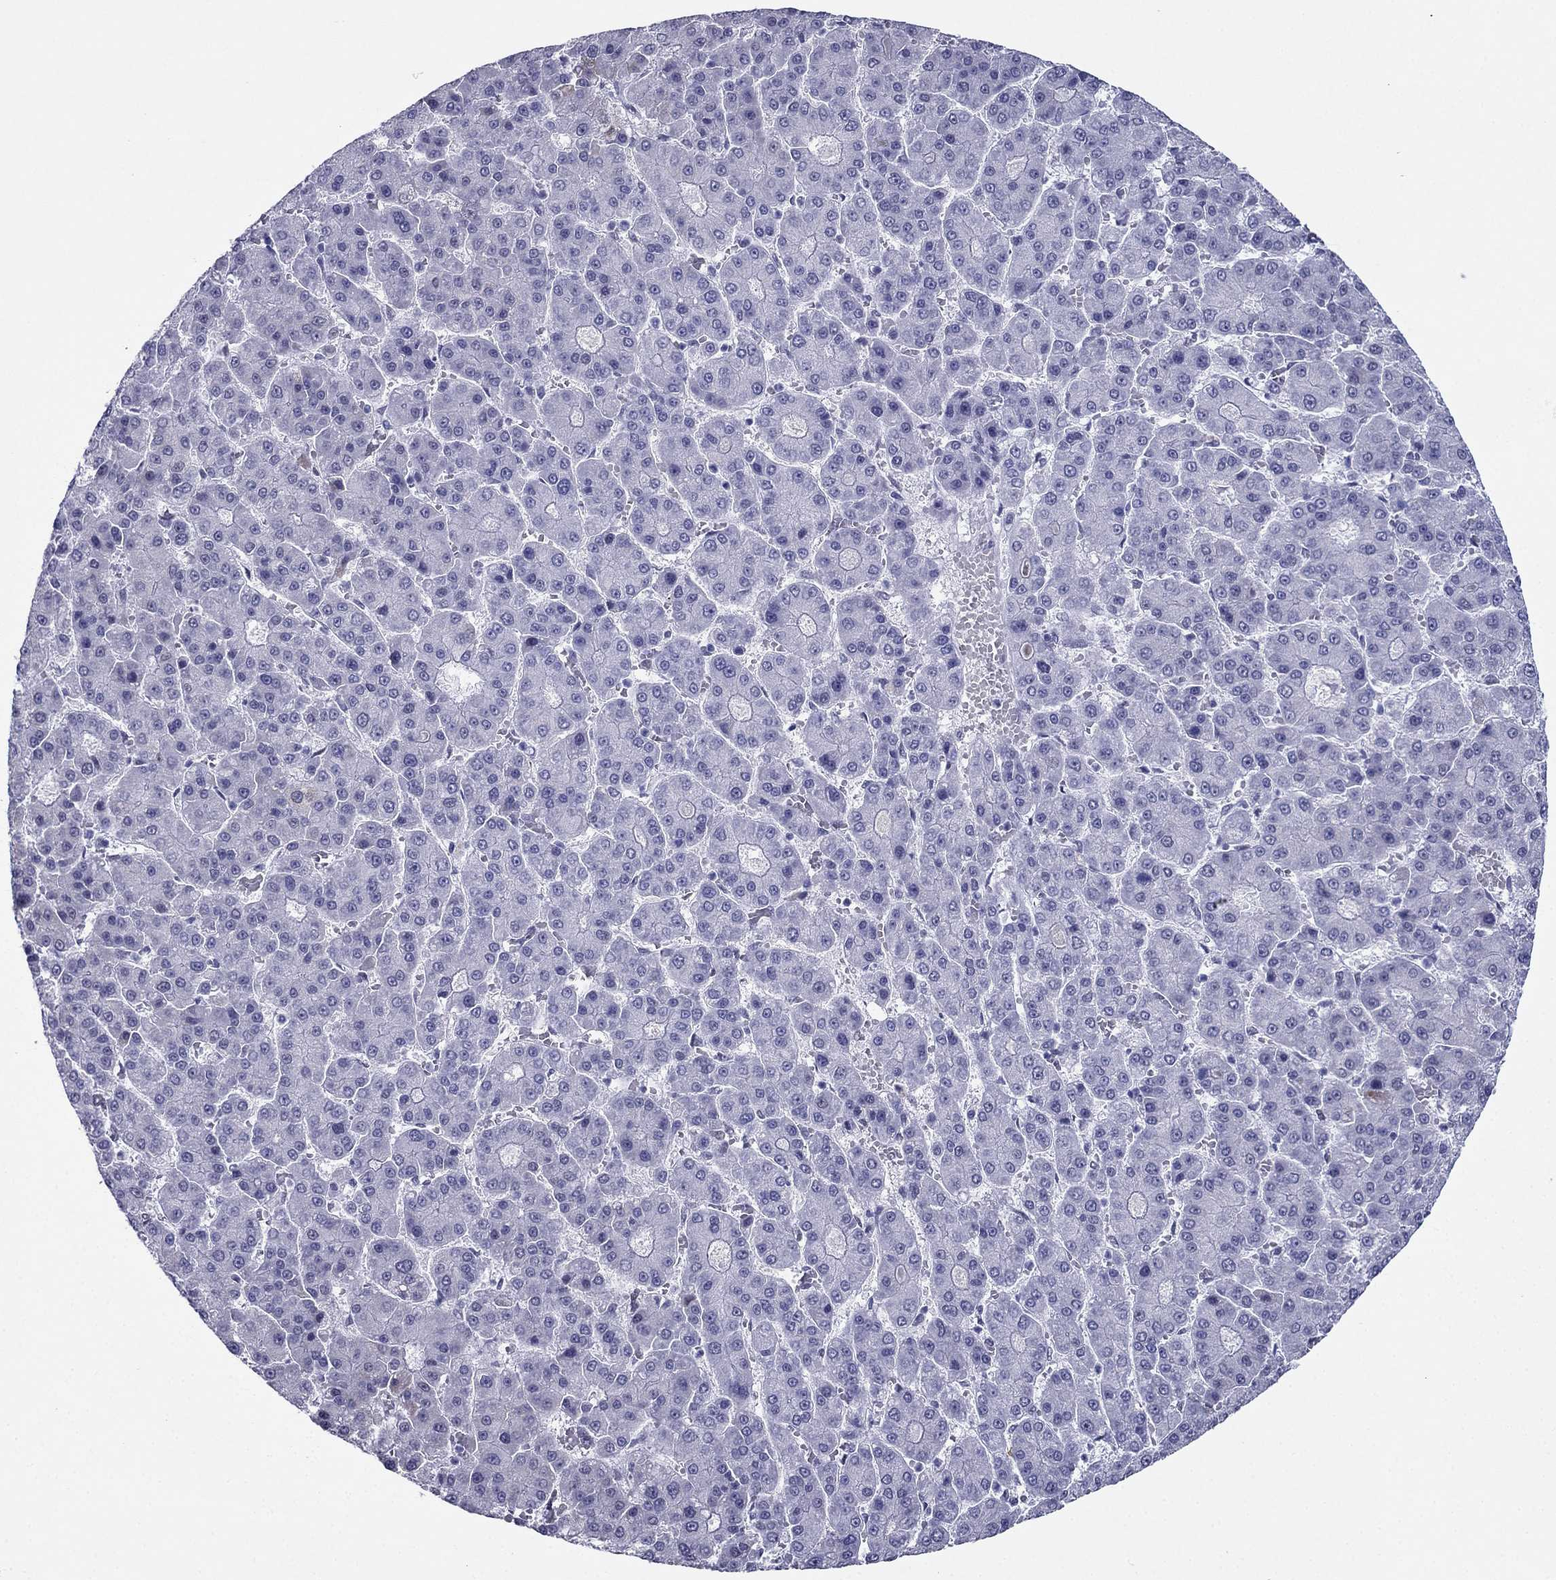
{"staining": {"intensity": "negative", "quantity": "none", "location": "none"}, "tissue": "liver cancer", "cell_type": "Tumor cells", "image_type": "cancer", "snomed": [{"axis": "morphology", "description": "Carcinoma, Hepatocellular, NOS"}, {"axis": "topography", "description": "Liver"}], "caption": "The IHC histopathology image has no significant positivity in tumor cells of hepatocellular carcinoma (liver) tissue.", "gene": "PPM1G", "patient": {"sex": "male", "age": 70}}